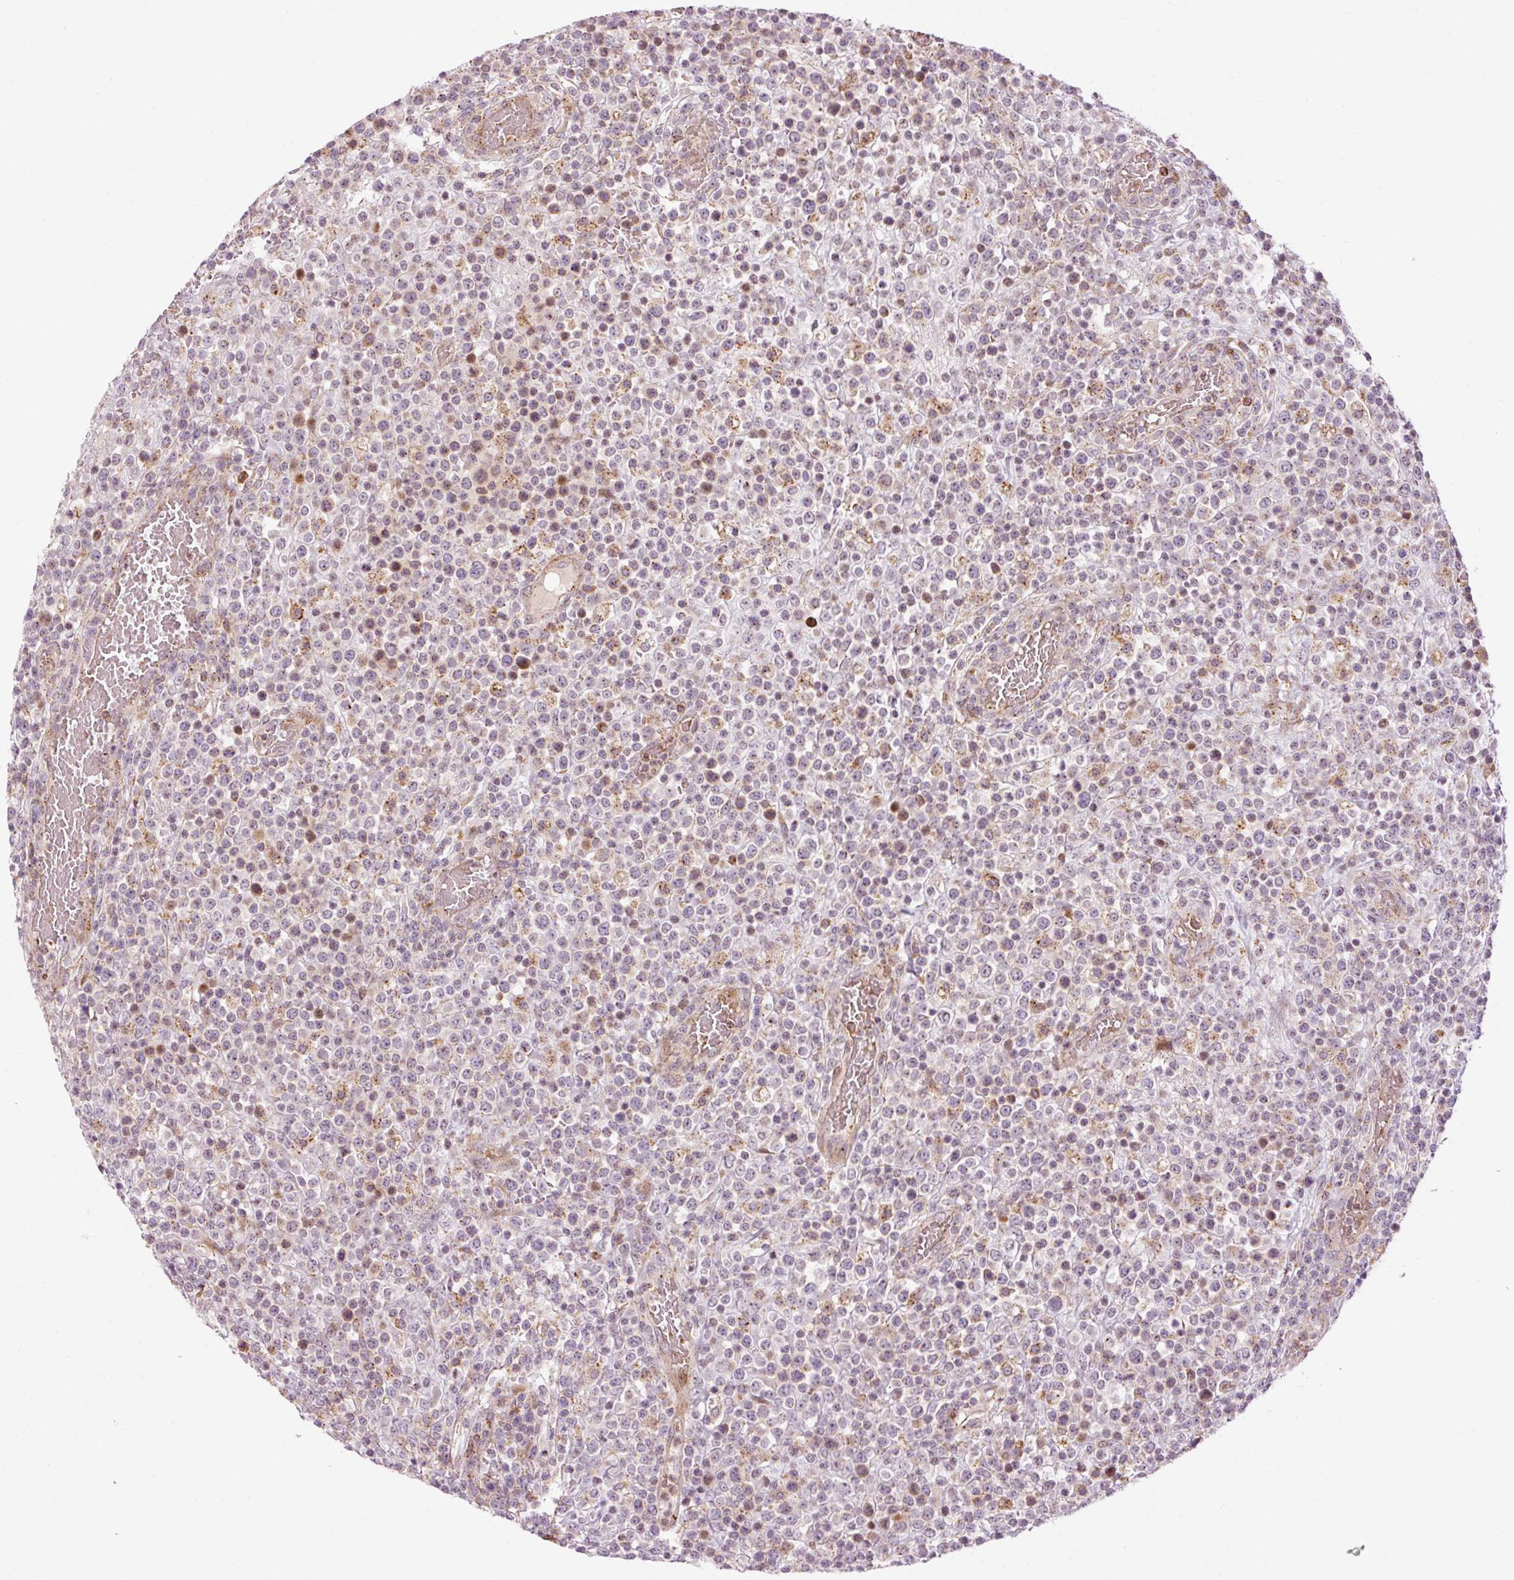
{"staining": {"intensity": "moderate", "quantity": "<25%", "location": "cytoplasmic/membranous"}, "tissue": "lymphoma", "cell_type": "Tumor cells", "image_type": "cancer", "snomed": [{"axis": "morphology", "description": "Malignant lymphoma, non-Hodgkin's type, High grade"}, {"axis": "topography", "description": "Colon"}], "caption": "About <25% of tumor cells in lymphoma exhibit moderate cytoplasmic/membranous protein staining as visualized by brown immunohistochemical staining.", "gene": "ANKRD20A1", "patient": {"sex": "female", "age": 53}}